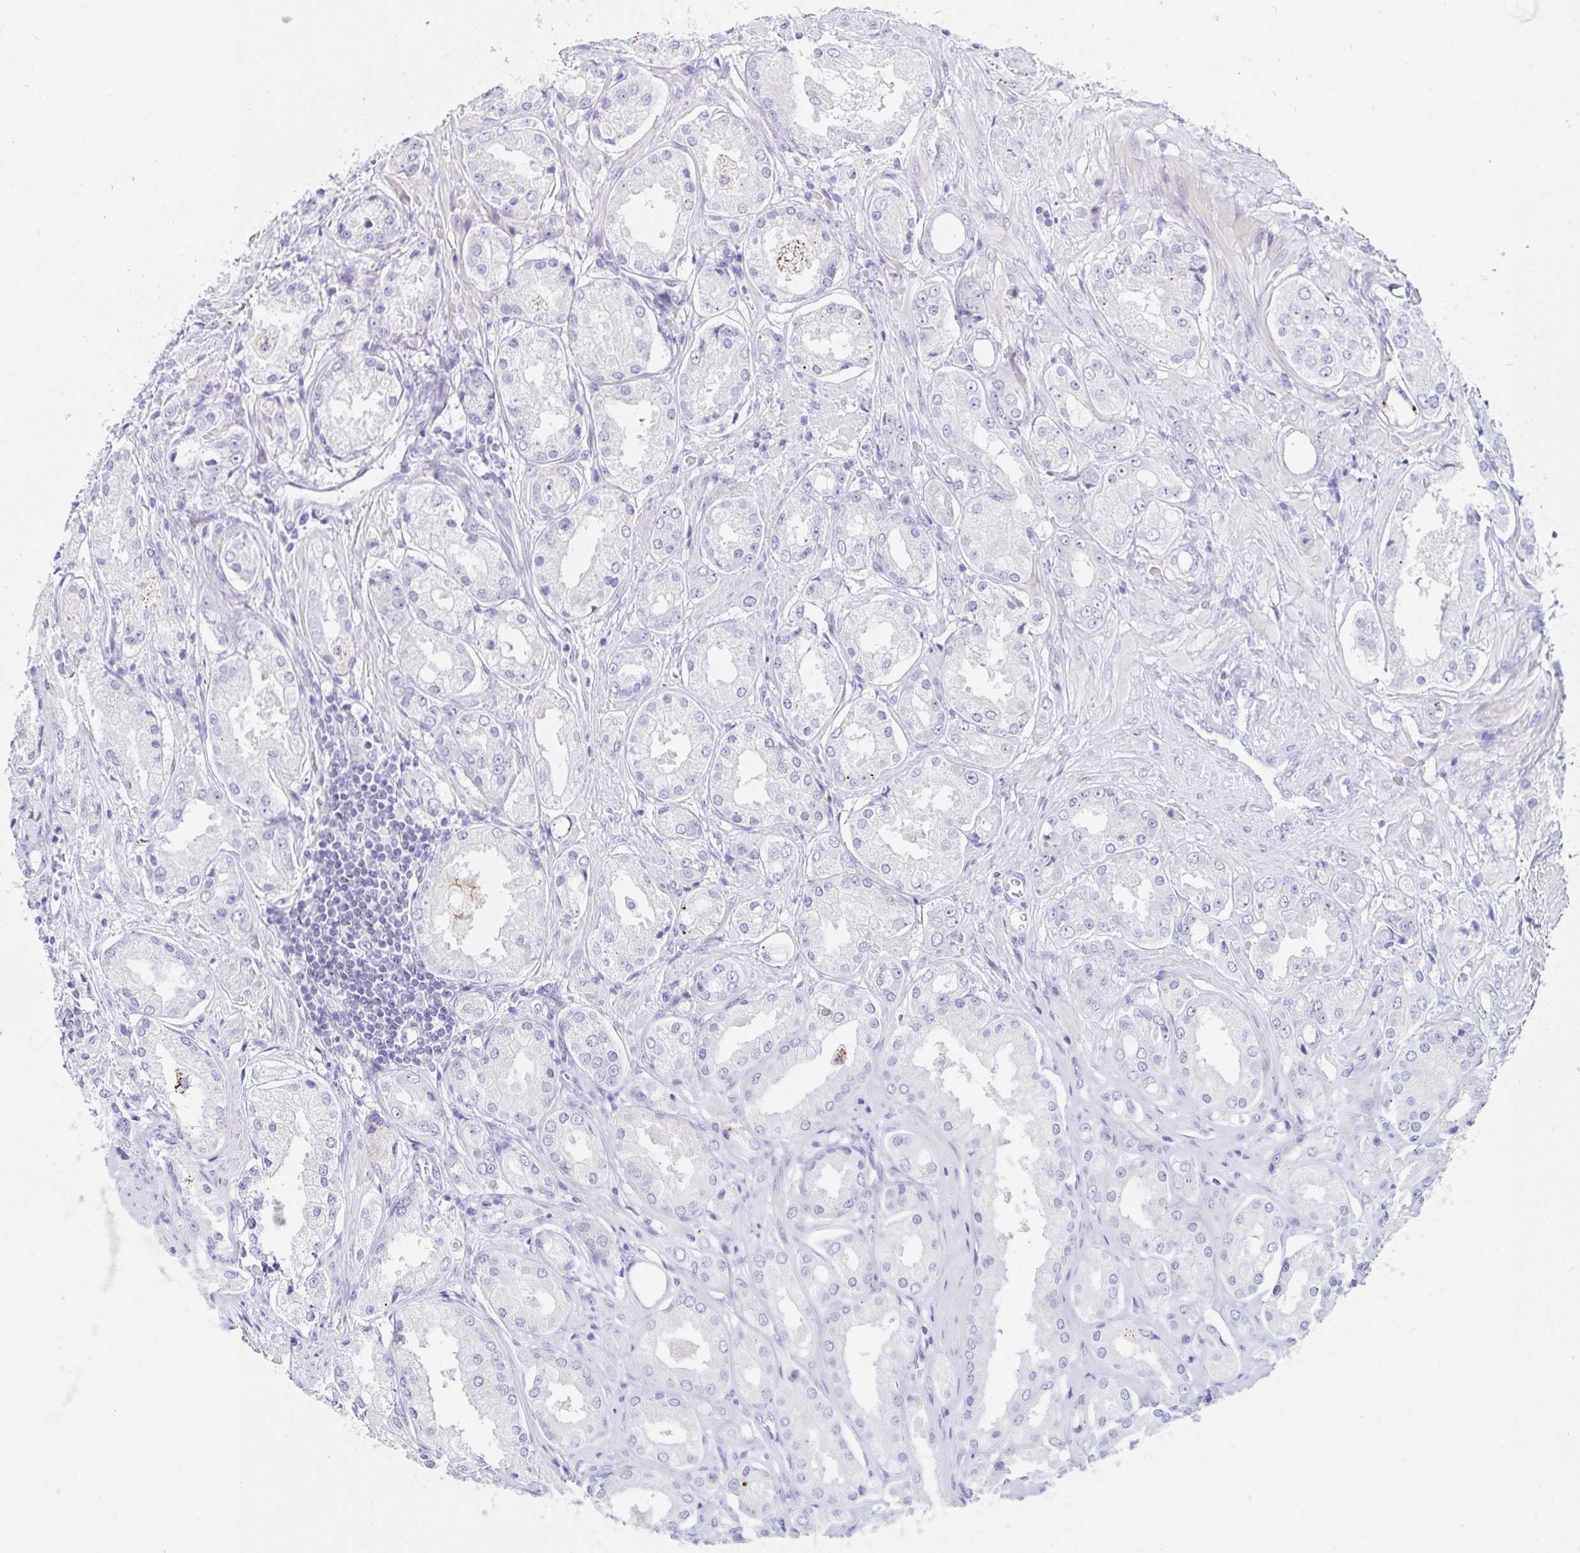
{"staining": {"intensity": "negative", "quantity": "none", "location": "none"}, "tissue": "prostate cancer", "cell_type": "Tumor cells", "image_type": "cancer", "snomed": [{"axis": "morphology", "description": "Adenocarcinoma, Low grade"}, {"axis": "topography", "description": "Prostate"}], "caption": "There is no significant staining in tumor cells of low-grade adenocarcinoma (prostate).", "gene": "OR10K1", "patient": {"sex": "male", "age": 68}}